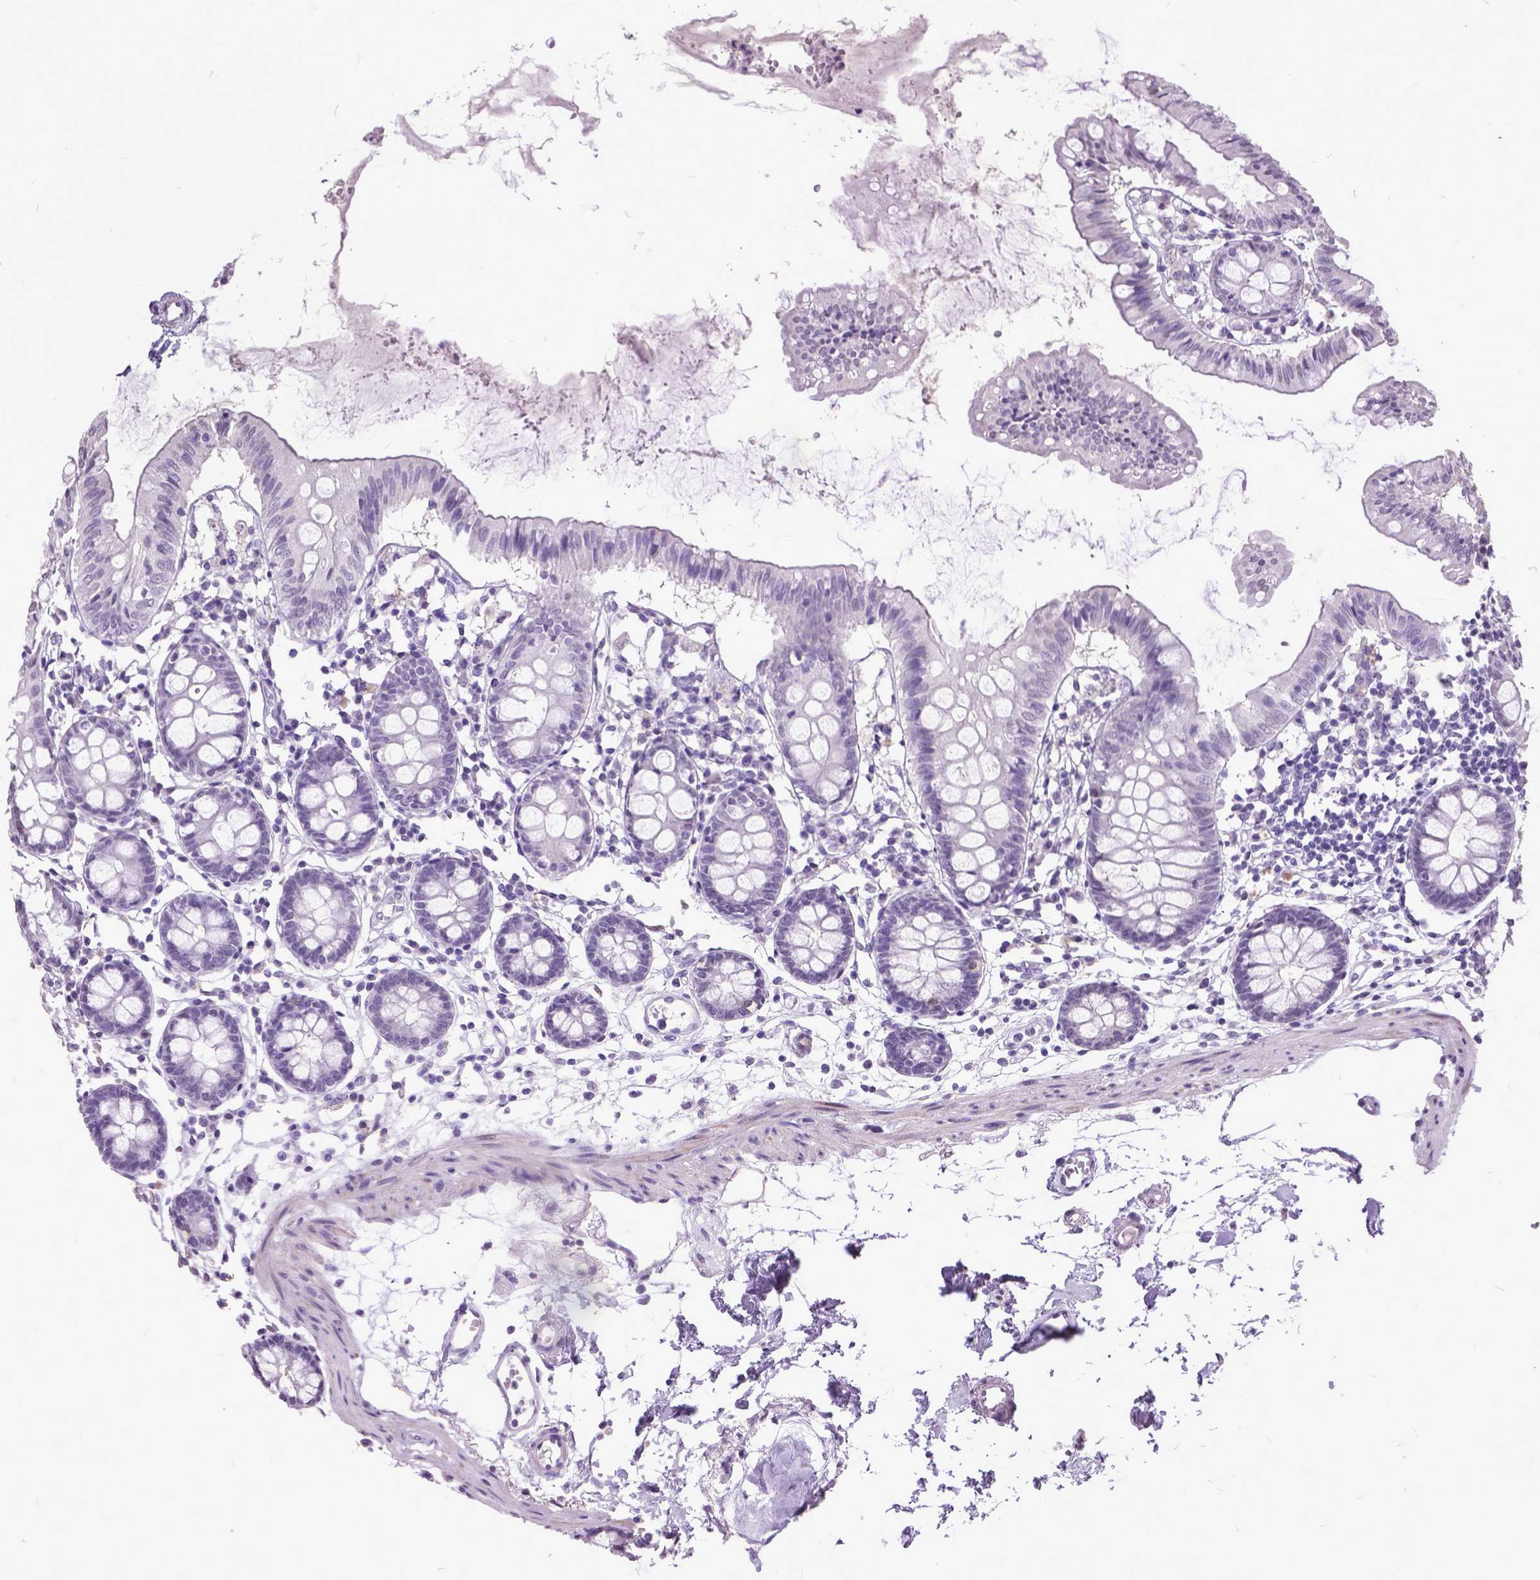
{"staining": {"intensity": "negative", "quantity": "none", "location": "none"}, "tissue": "colon", "cell_type": "Endothelial cells", "image_type": "normal", "snomed": [{"axis": "morphology", "description": "Normal tissue, NOS"}, {"axis": "topography", "description": "Colon"}], "caption": "A histopathology image of colon stained for a protein reveals no brown staining in endothelial cells. (DAB (3,3'-diaminobenzidine) immunohistochemistry, high magnification).", "gene": "MARCHF10", "patient": {"sex": "female", "age": 84}}